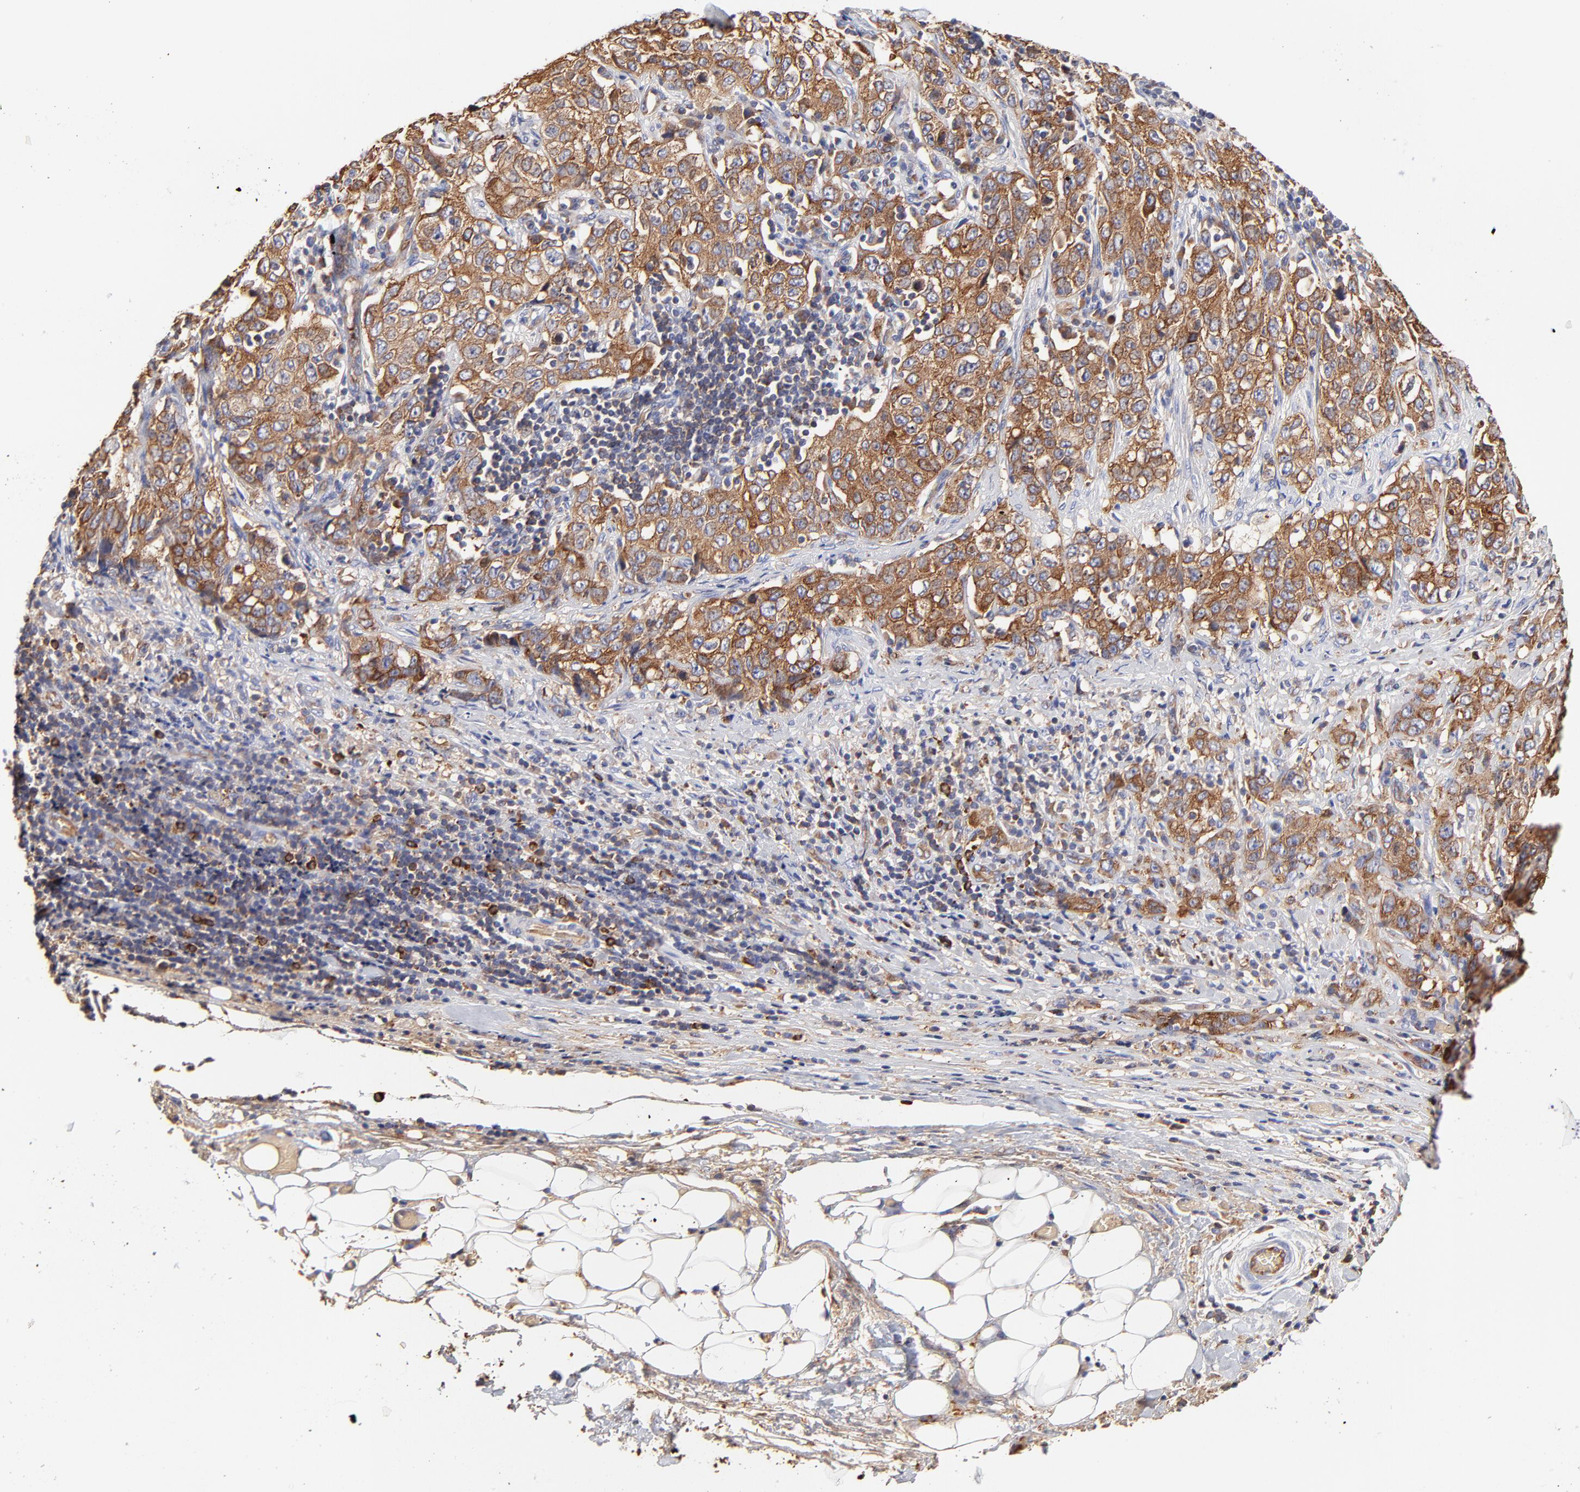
{"staining": {"intensity": "moderate", "quantity": ">75%", "location": "cytoplasmic/membranous"}, "tissue": "stomach cancer", "cell_type": "Tumor cells", "image_type": "cancer", "snomed": [{"axis": "morphology", "description": "Adenocarcinoma, NOS"}, {"axis": "topography", "description": "Stomach"}], "caption": "Stomach cancer (adenocarcinoma) was stained to show a protein in brown. There is medium levels of moderate cytoplasmic/membranous positivity in approximately >75% of tumor cells.", "gene": "CD2AP", "patient": {"sex": "male", "age": 48}}